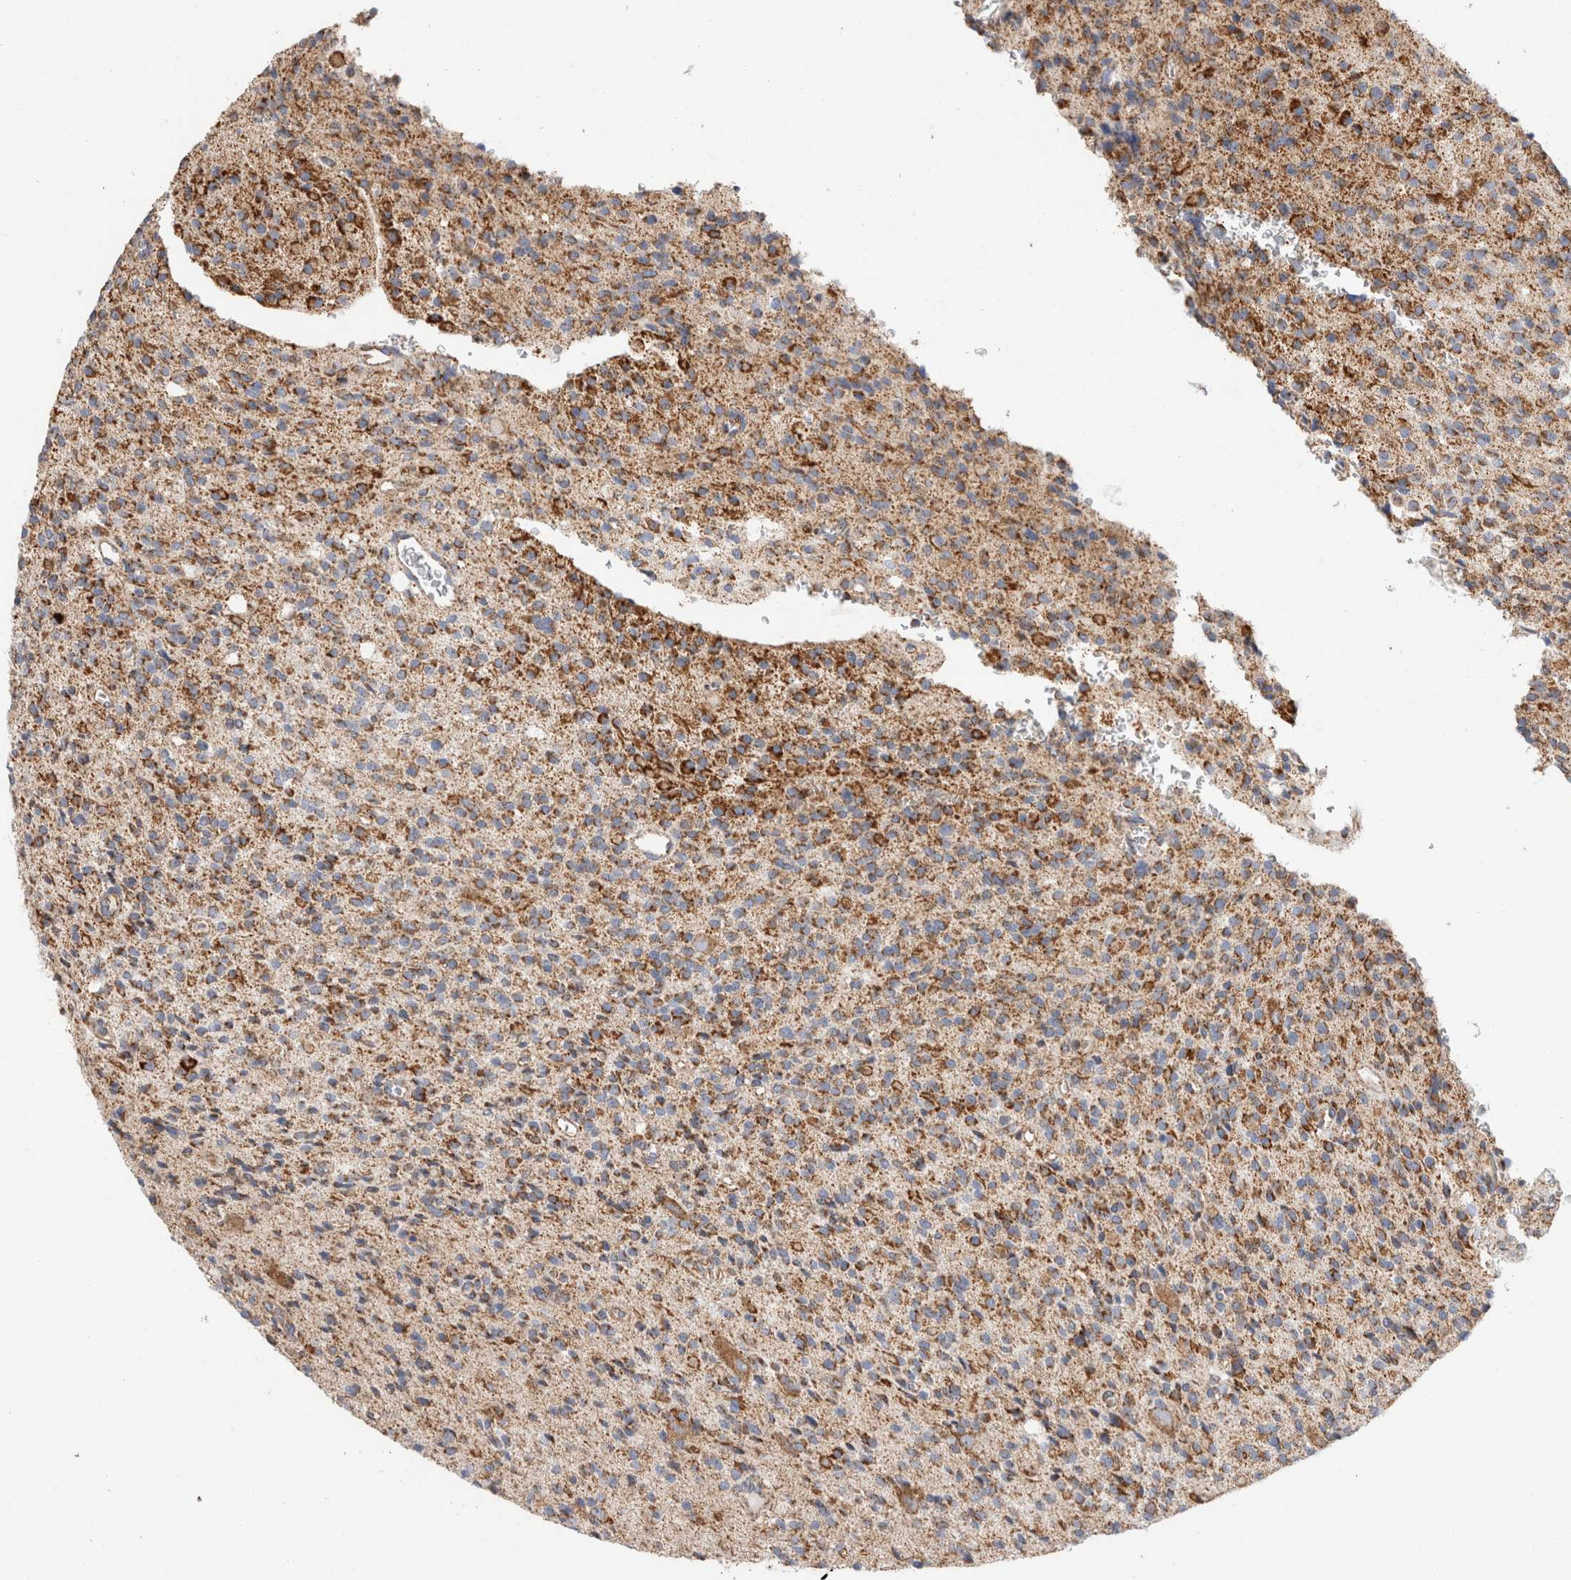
{"staining": {"intensity": "moderate", "quantity": ">75%", "location": "cytoplasmic/membranous"}, "tissue": "glioma", "cell_type": "Tumor cells", "image_type": "cancer", "snomed": [{"axis": "morphology", "description": "Glioma, malignant, High grade"}, {"axis": "topography", "description": "Brain"}], "caption": "Protein expression analysis of human malignant glioma (high-grade) reveals moderate cytoplasmic/membranous staining in about >75% of tumor cells.", "gene": "IARS2", "patient": {"sex": "male", "age": 34}}